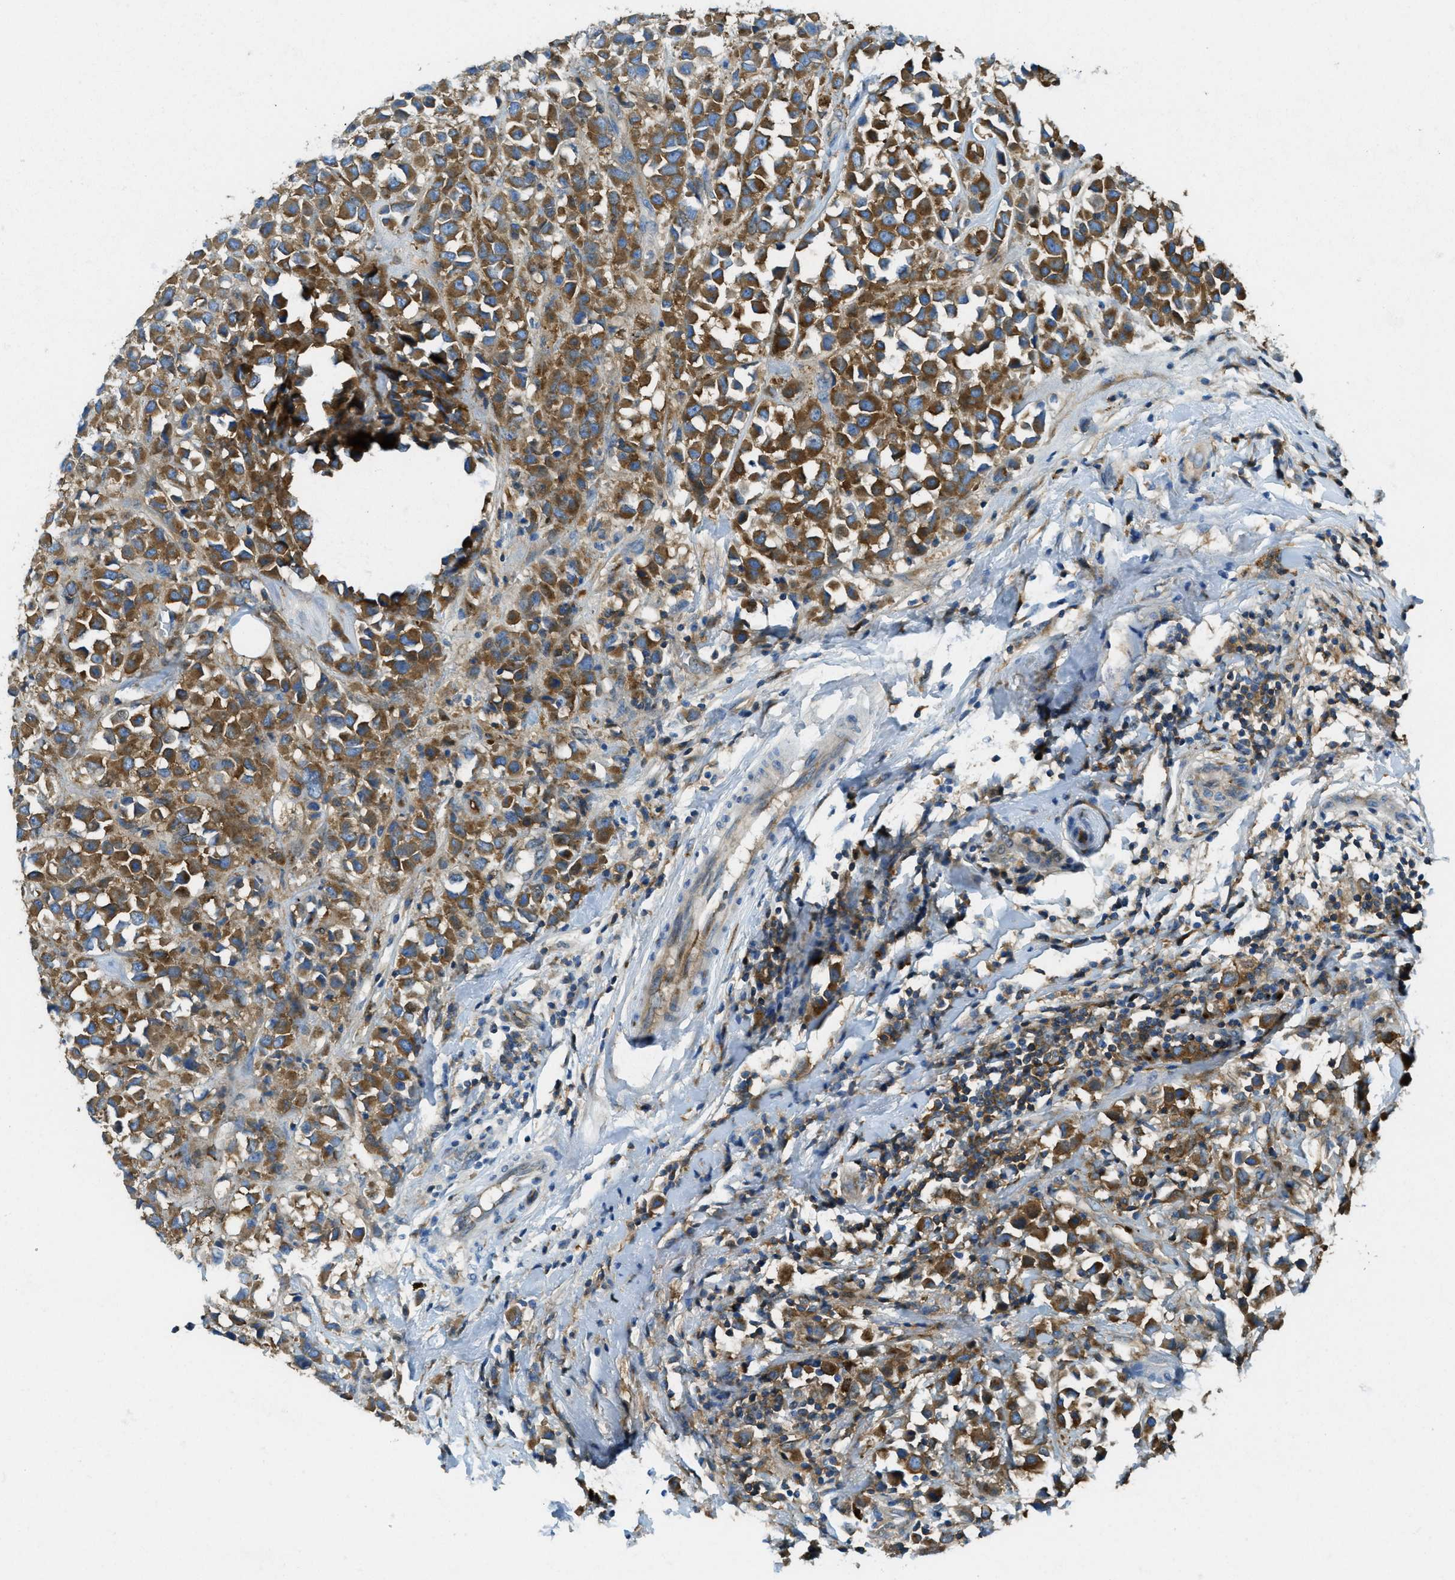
{"staining": {"intensity": "strong", "quantity": ">75%", "location": "cytoplasmic/membranous"}, "tissue": "breast cancer", "cell_type": "Tumor cells", "image_type": "cancer", "snomed": [{"axis": "morphology", "description": "Duct carcinoma"}, {"axis": "topography", "description": "Breast"}], "caption": "A photomicrograph of invasive ductal carcinoma (breast) stained for a protein shows strong cytoplasmic/membranous brown staining in tumor cells.", "gene": "TRIM59", "patient": {"sex": "female", "age": 61}}